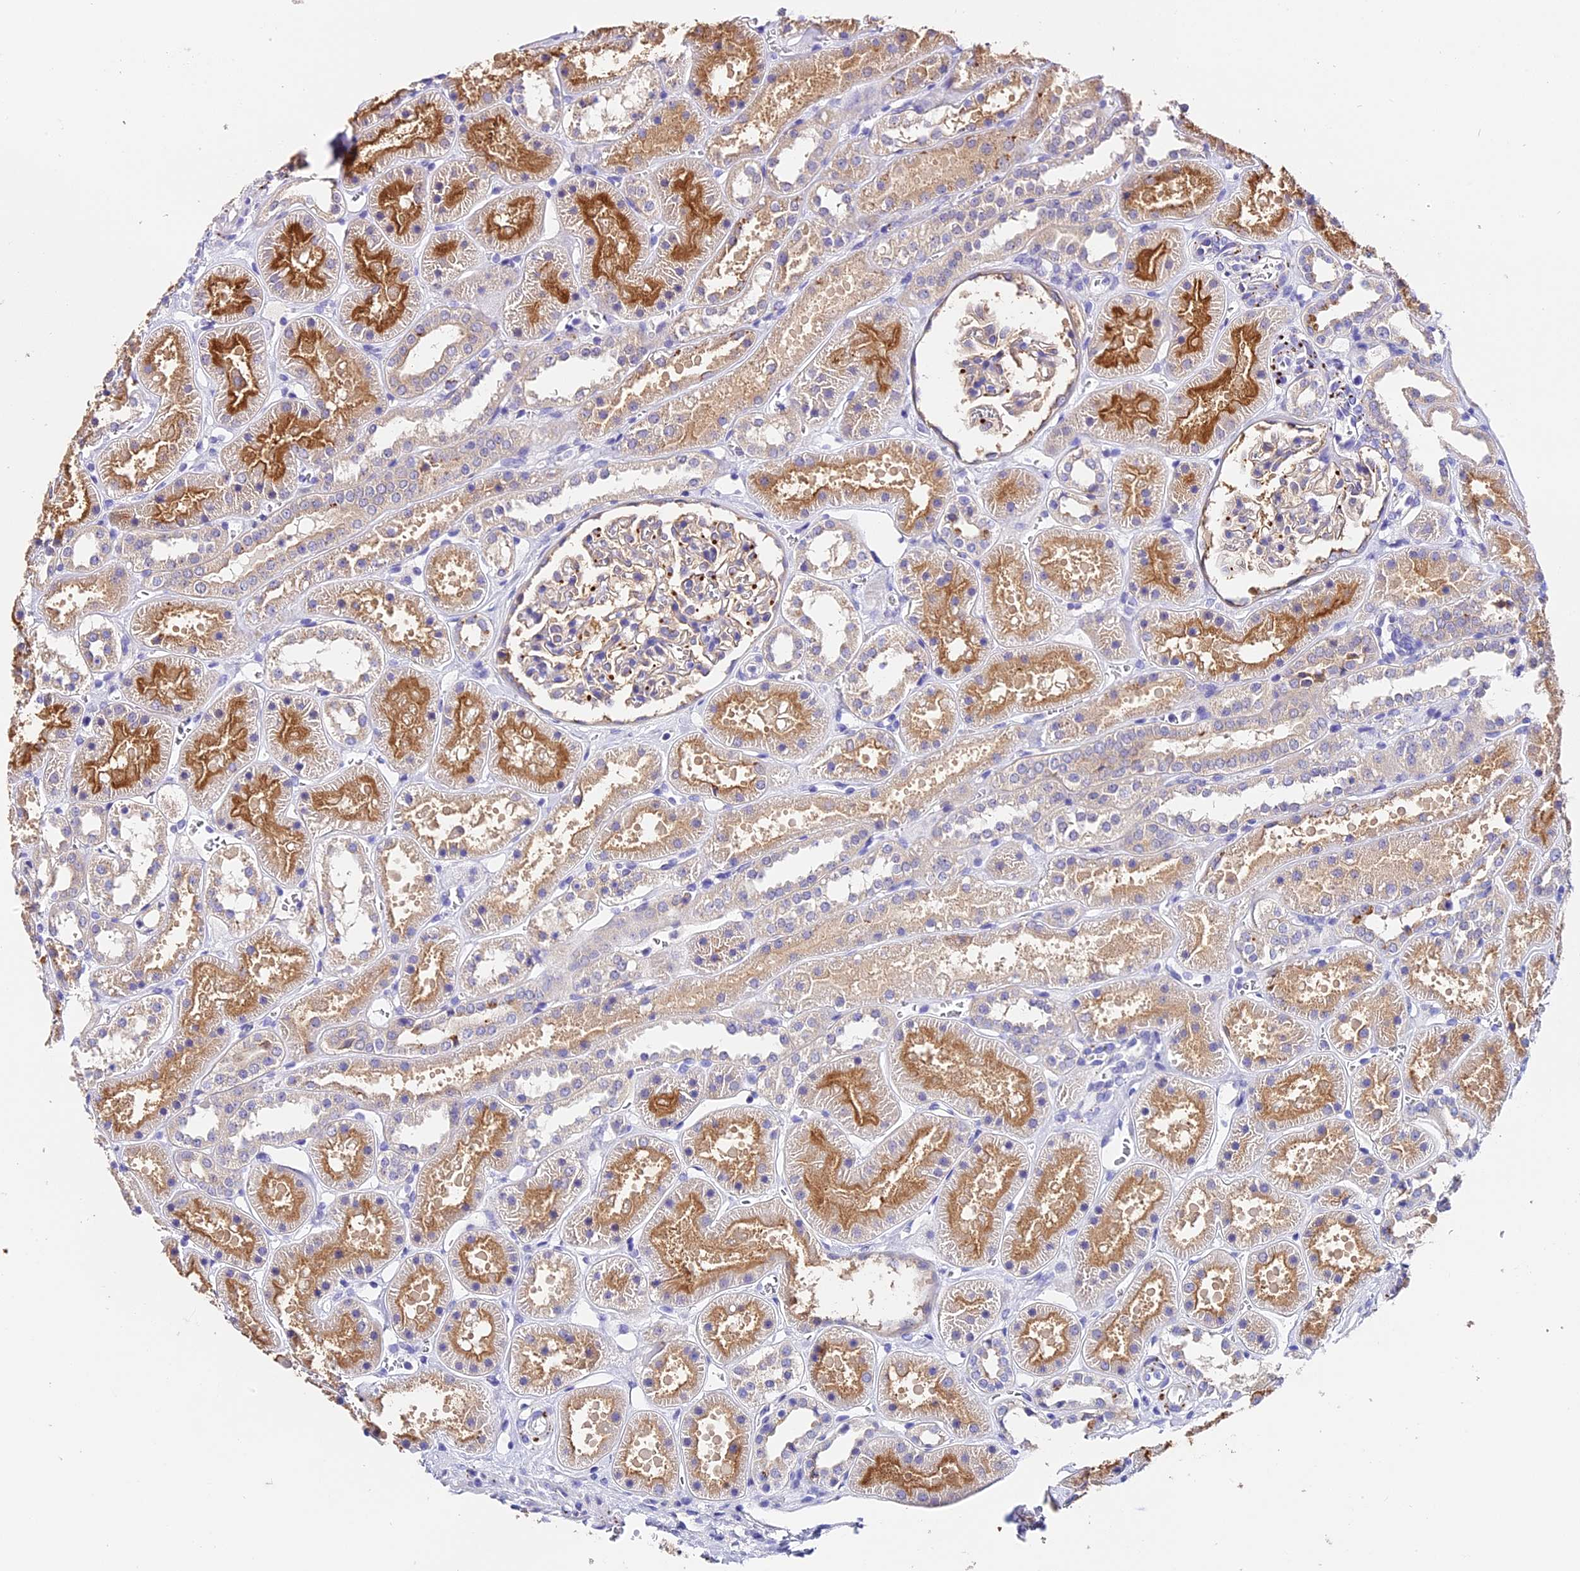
{"staining": {"intensity": "moderate", "quantity": "<25%", "location": "cytoplasmic/membranous"}, "tissue": "kidney", "cell_type": "Cells in glomeruli", "image_type": "normal", "snomed": [{"axis": "morphology", "description": "Normal tissue, NOS"}, {"axis": "topography", "description": "Kidney"}], "caption": "Protein expression analysis of unremarkable human kidney reveals moderate cytoplasmic/membranous staining in approximately <25% of cells in glomeruli. The protein is stained brown, and the nuclei are stained in blue (DAB (3,3'-diaminobenzidine) IHC with brightfield microscopy, high magnification).", "gene": "LYPD6", "patient": {"sex": "female", "age": 41}}